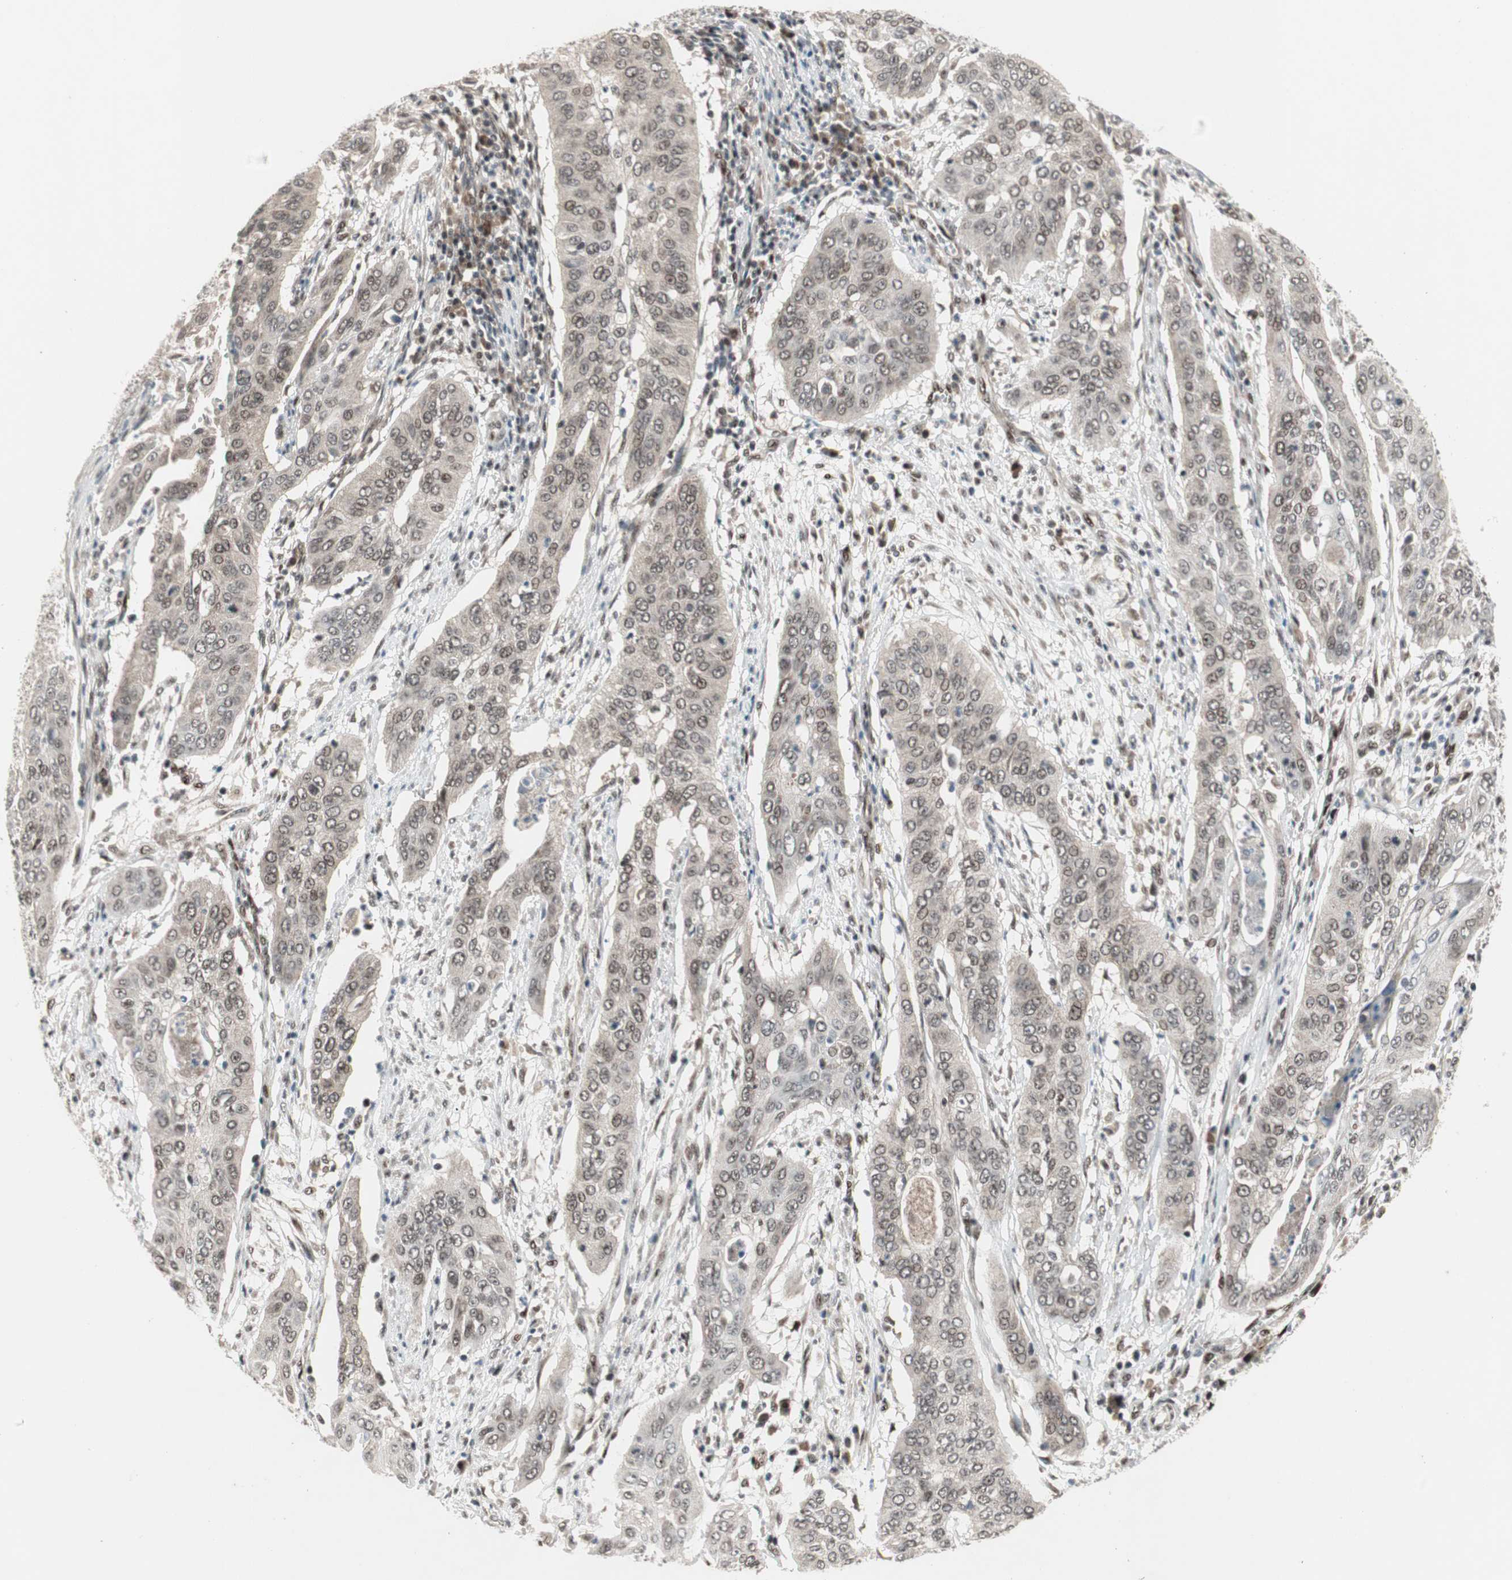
{"staining": {"intensity": "weak", "quantity": "25%-75%", "location": "nuclear"}, "tissue": "cervical cancer", "cell_type": "Tumor cells", "image_type": "cancer", "snomed": [{"axis": "morphology", "description": "Squamous cell carcinoma, NOS"}, {"axis": "topography", "description": "Cervix"}], "caption": "Weak nuclear protein positivity is present in approximately 25%-75% of tumor cells in squamous cell carcinoma (cervical).", "gene": "TCF12", "patient": {"sex": "female", "age": 39}}